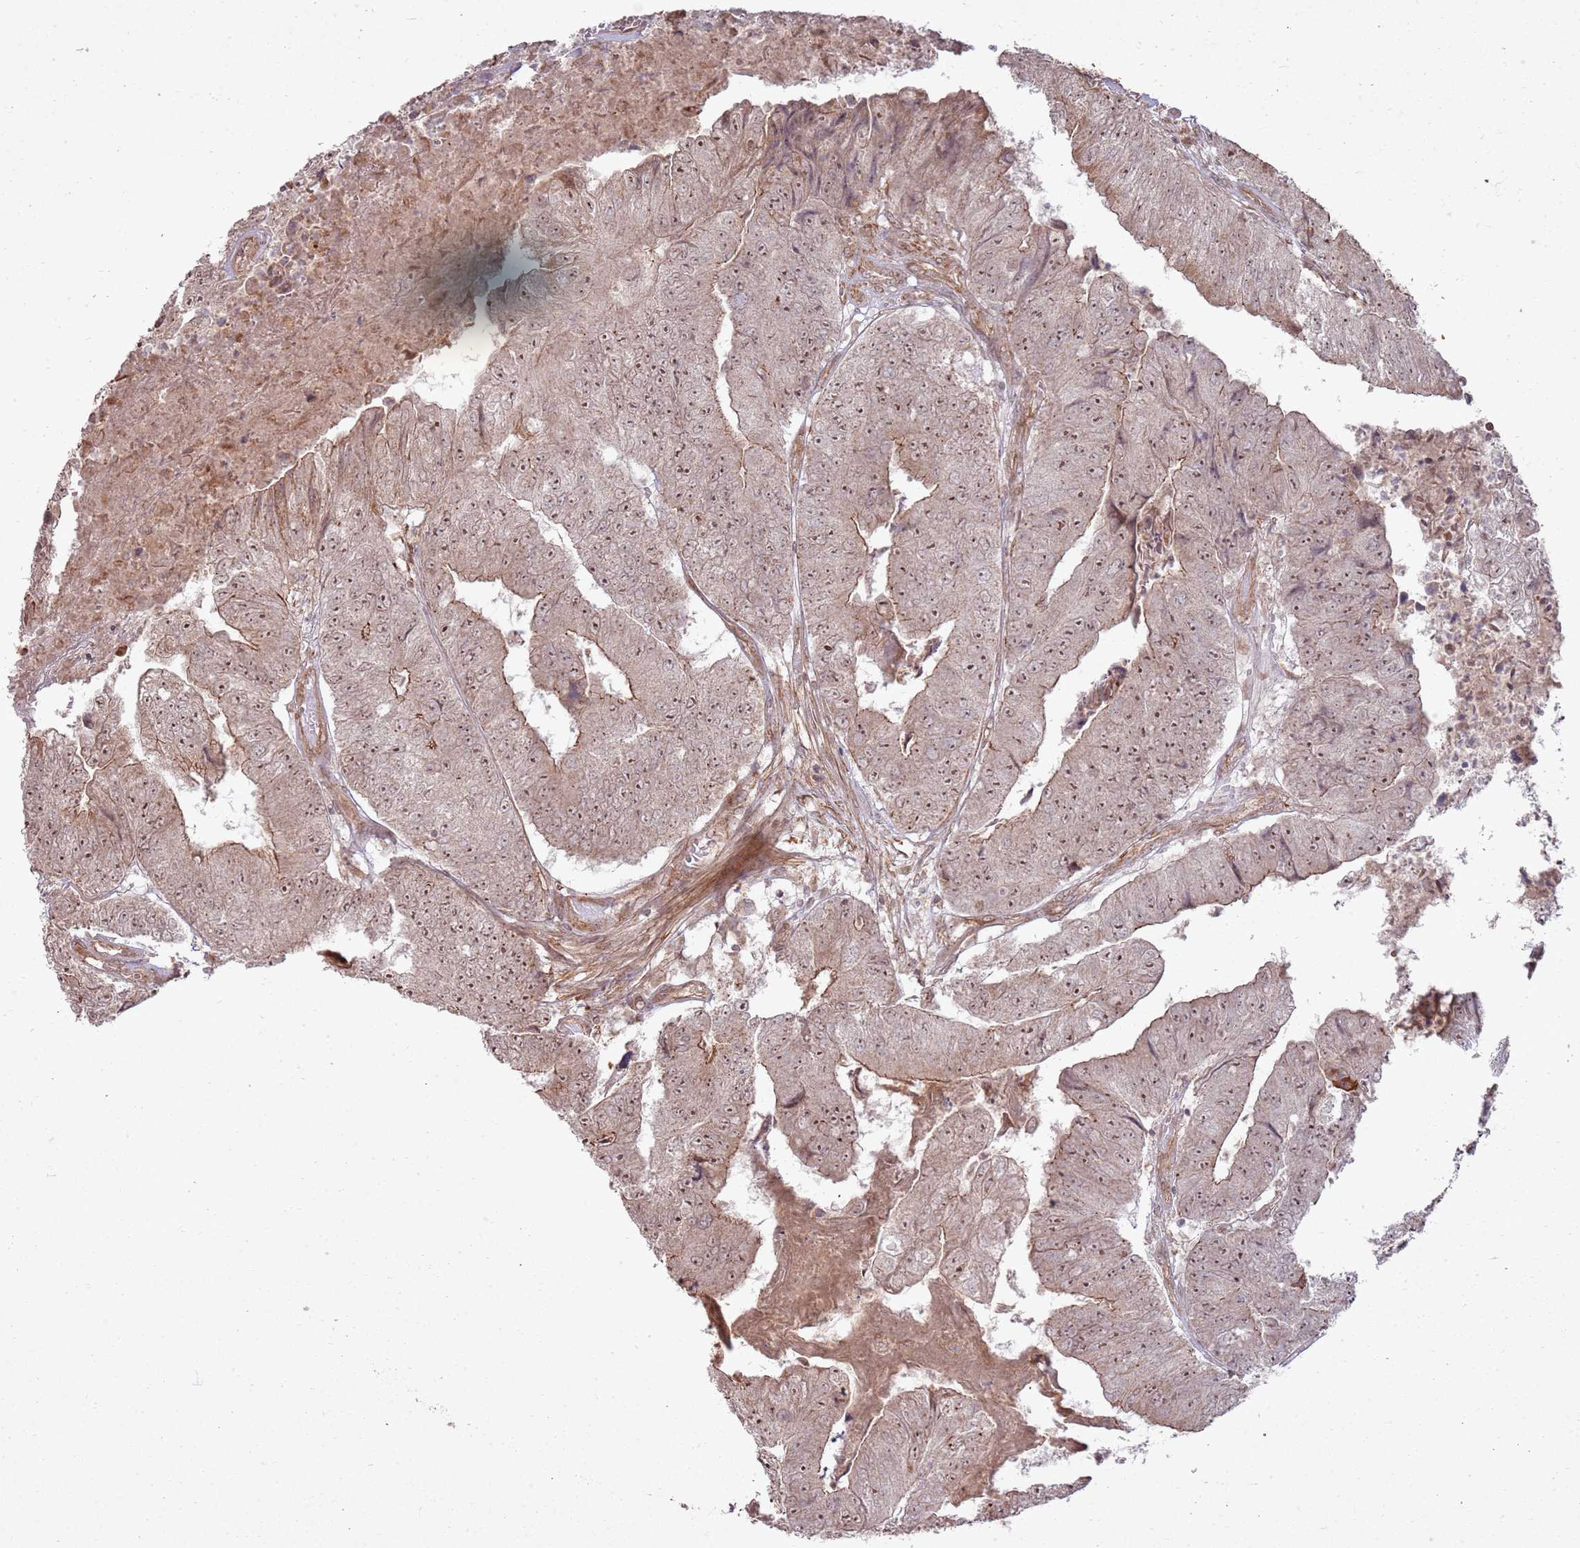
{"staining": {"intensity": "moderate", "quantity": ">75%", "location": "cytoplasmic/membranous,nuclear"}, "tissue": "colorectal cancer", "cell_type": "Tumor cells", "image_type": "cancer", "snomed": [{"axis": "morphology", "description": "Adenocarcinoma, NOS"}, {"axis": "topography", "description": "Colon"}], "caption": "Immunohistochemical staining of human colorectal adenocarcinoma shows medium levels of moderate cytoplasmic/membranous and nuclear protein staining in approximately >75% of tumor cells.", "gene": "ZNF623", "patient": {"sex": "female", "age": 67}}